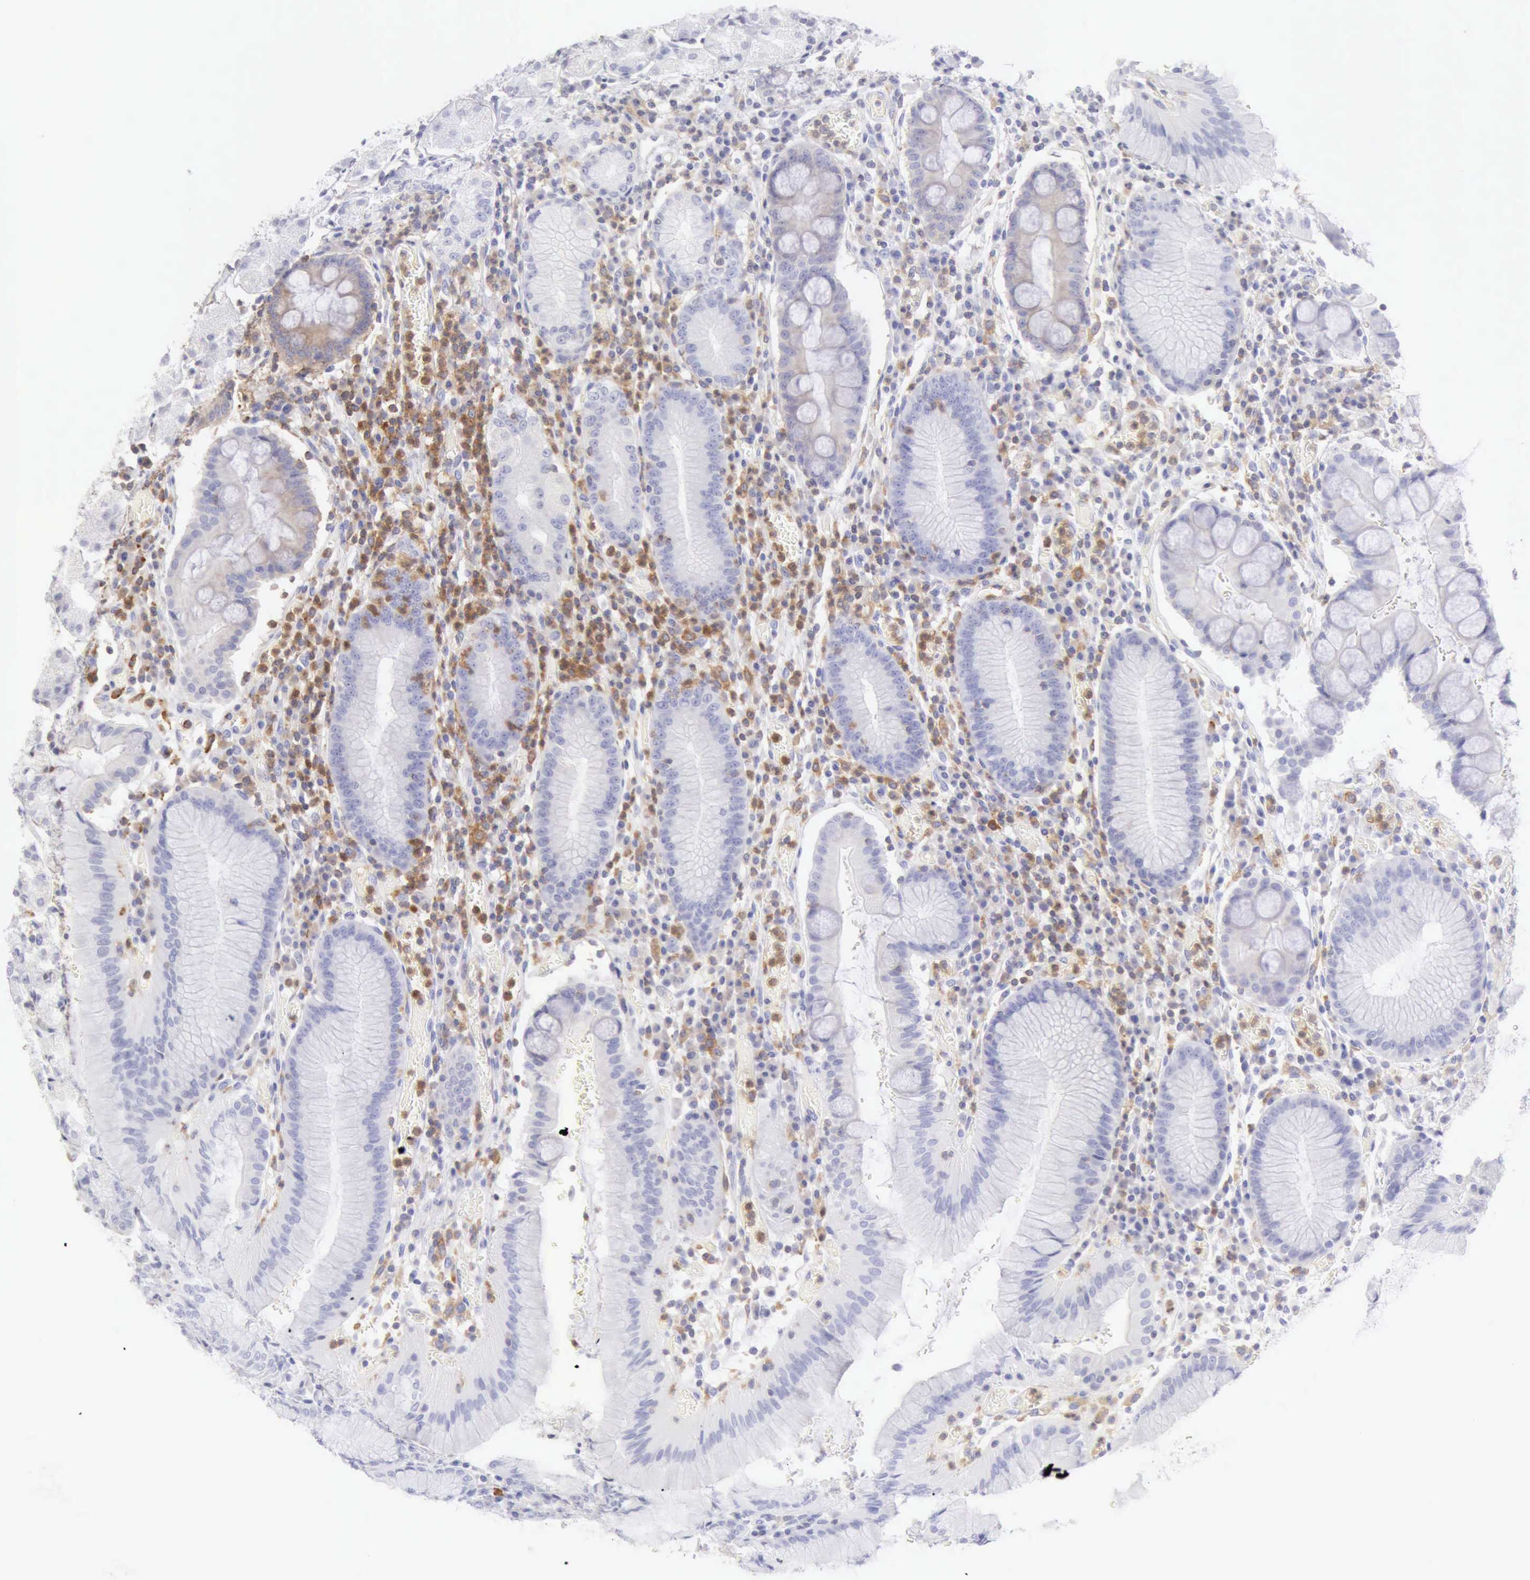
{"staining": {"intensity": "negative", "quantity": "none", "location": "none"}, "tissue": "stomach", "cell_type": "Glandular cells", "image_type": "normal", "snomed": [{"axis": "morphology", "description": "Normal tissue, NOS"}, {"axis": "topography", "description": "Stomach, lower"}], "caption": "DAB (3,3'-diaminobenzidine) immunohistochemical staining of normal stomach demonstrates no significant staining in glandular cells. Brightfield microscopy of immunohistochemistry (IHC) stained with DAB (brown) and hematoxylin (blue), captured at high magnification.", "gene": "ARHGAP4", "patient": {"sex": "female", "age": 73}}